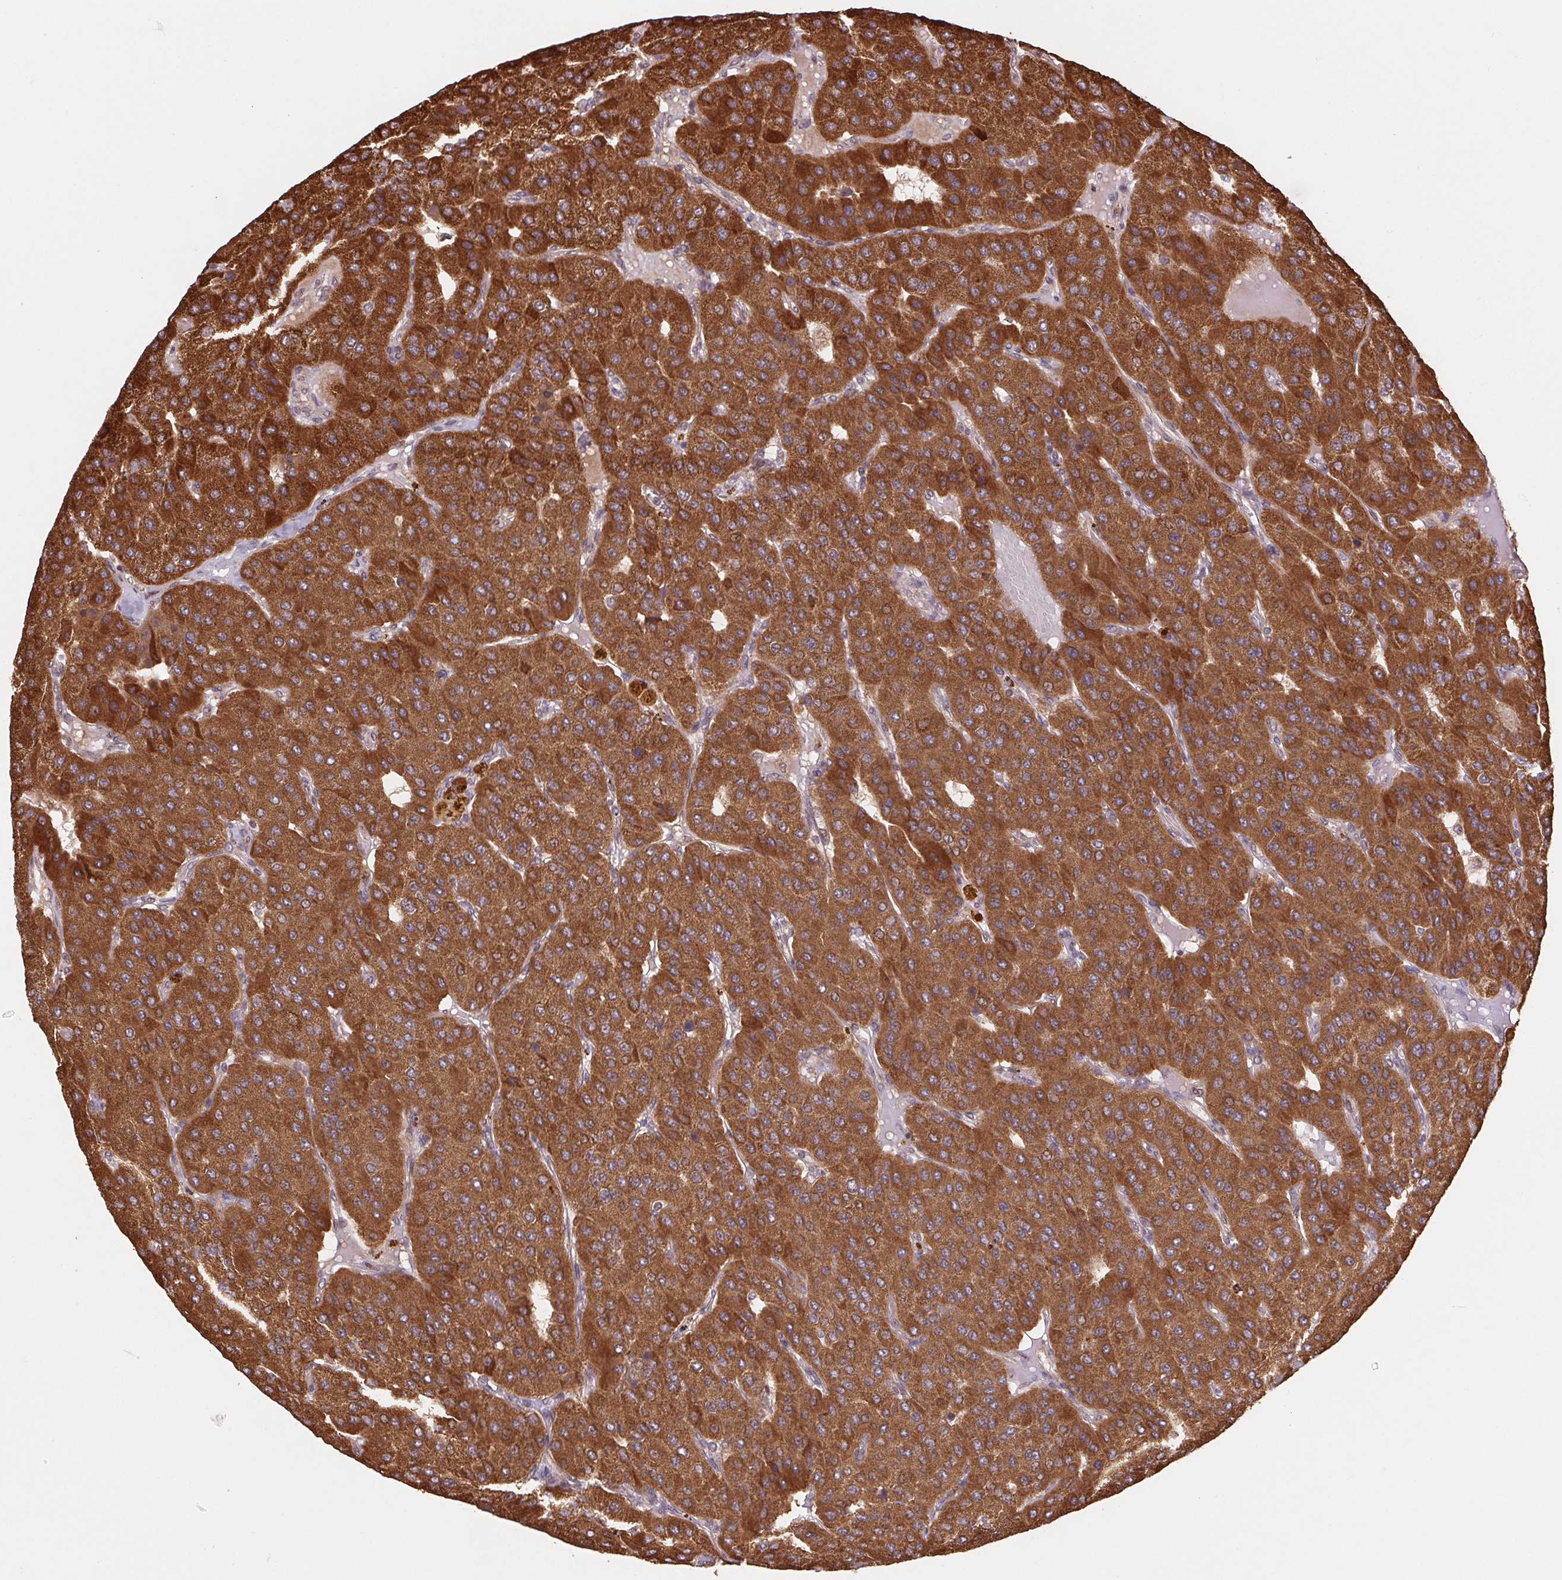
{"staining": {"intensity": "strong", "quantity": ">75%", "location": "cytoplasmic/membranous"}, "tissue": "parathyroid gland", "cell_type": "Glandular cells", "image_type": "normal", "snomed": [{"axis": "morphology", "description": "Normal tissue, NOS"}, {"axis": "morphology", "description": "Adenoma, NOS"}, {"axis": "topography", "description": "Parathyroid gland"}], "caption": "IHC of benign parathyroid gland shows high levels of strong cytoplasmic/membranous positivity in approximately >75% of glandular cells.", "gene": "PDHA1", "patient": {"sex": "female", "age": 86}}